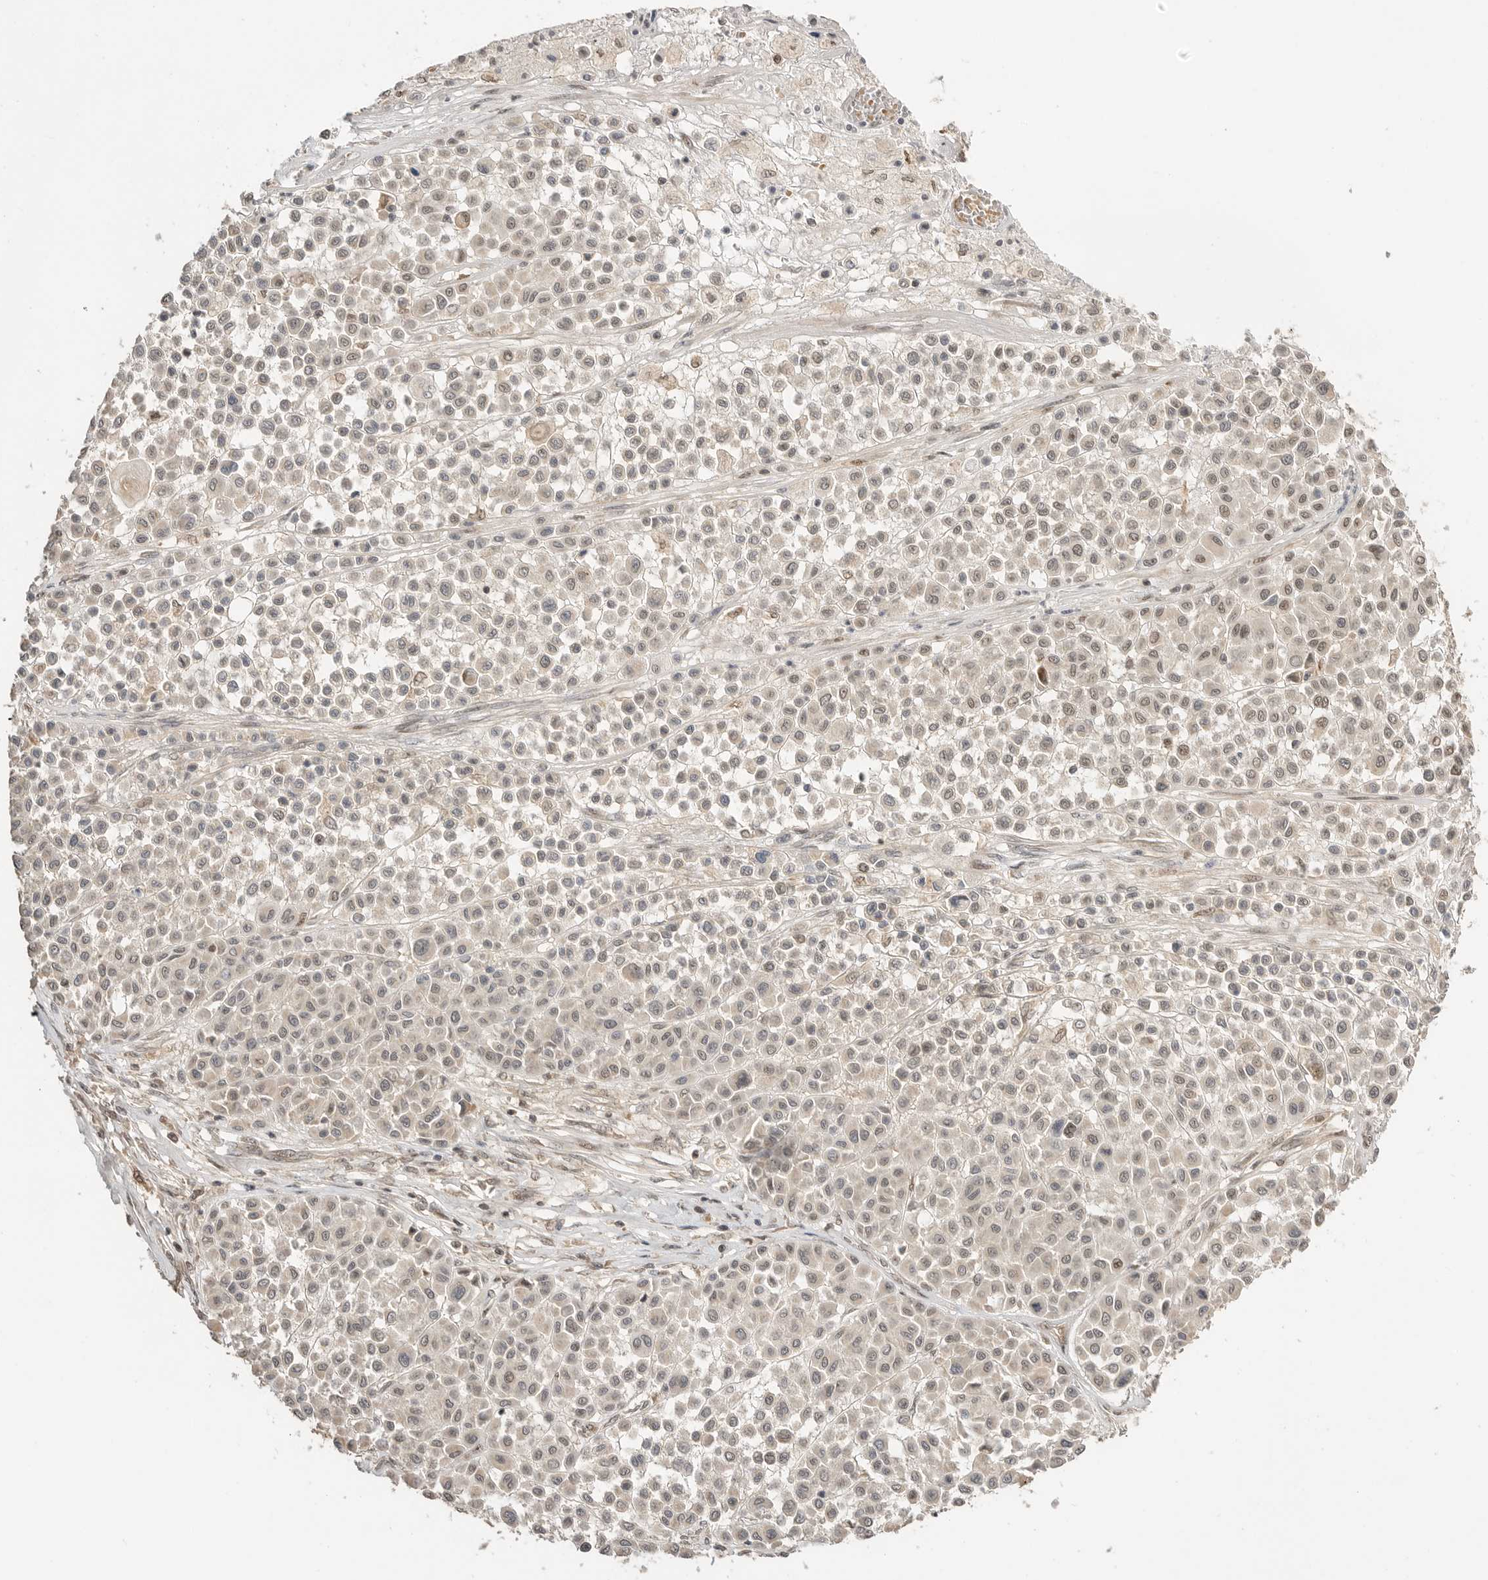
{"staining": {"intensity": "weak", "quantity": "<25%", "location": "cytoplasmic/membranous"}, "tissue": "melanoma", "cell_type": "Tumor cells", "image_type": "cancer", "snomed": [{"axis": "morphology", "description": "Malignant melanoma, Metastatic site"}, {"axis": "topography", "description": "Soft tissue"}], "caption": "The micrograph reveals no staining of tumor cells in melanoma.", "gene": "ALKAL1", "patient": {"sex": "male", "age": 41}}